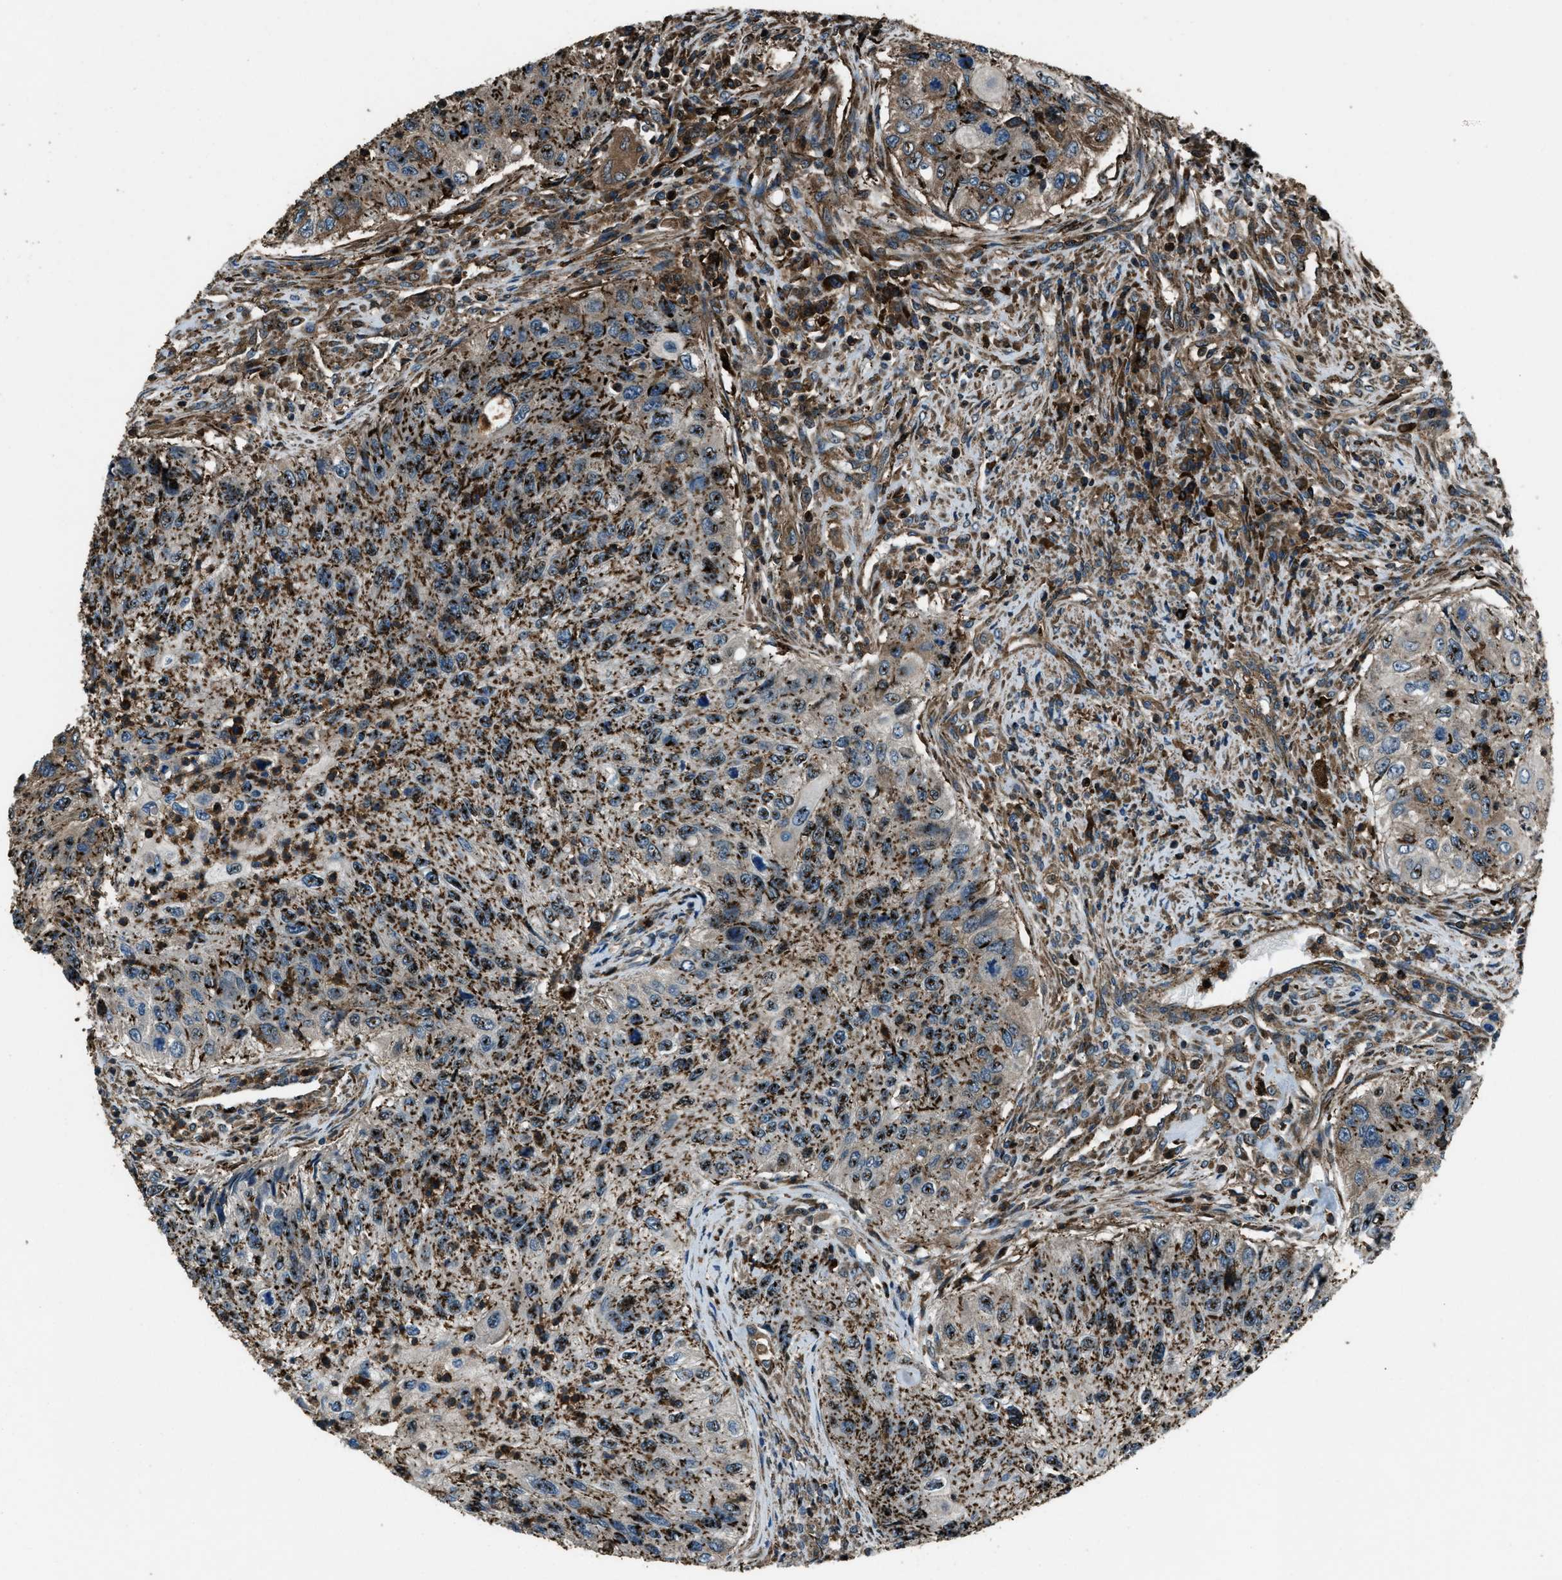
{"staining": {"intensity": "moderate", "quantity": ">75%", "location": "cytoplasmic/membranous"}, "tissue": "urothelial cancer", "cell_type": "Tumor cells", "image_type": "cancer", "snomed": [{"axis": "morphology", "description": "Urothelial carcinoma, High grade"}, {"axis": "topography", "description": "Urinary bladder"}], "caption": "Urothelial cancer stained with immunohistochemistry shows moderate cytoplasmic/membranous staining in about >75% of tumor cells.", "gene": "SNX30", "patient": {"sex": "female", "age": 60}}